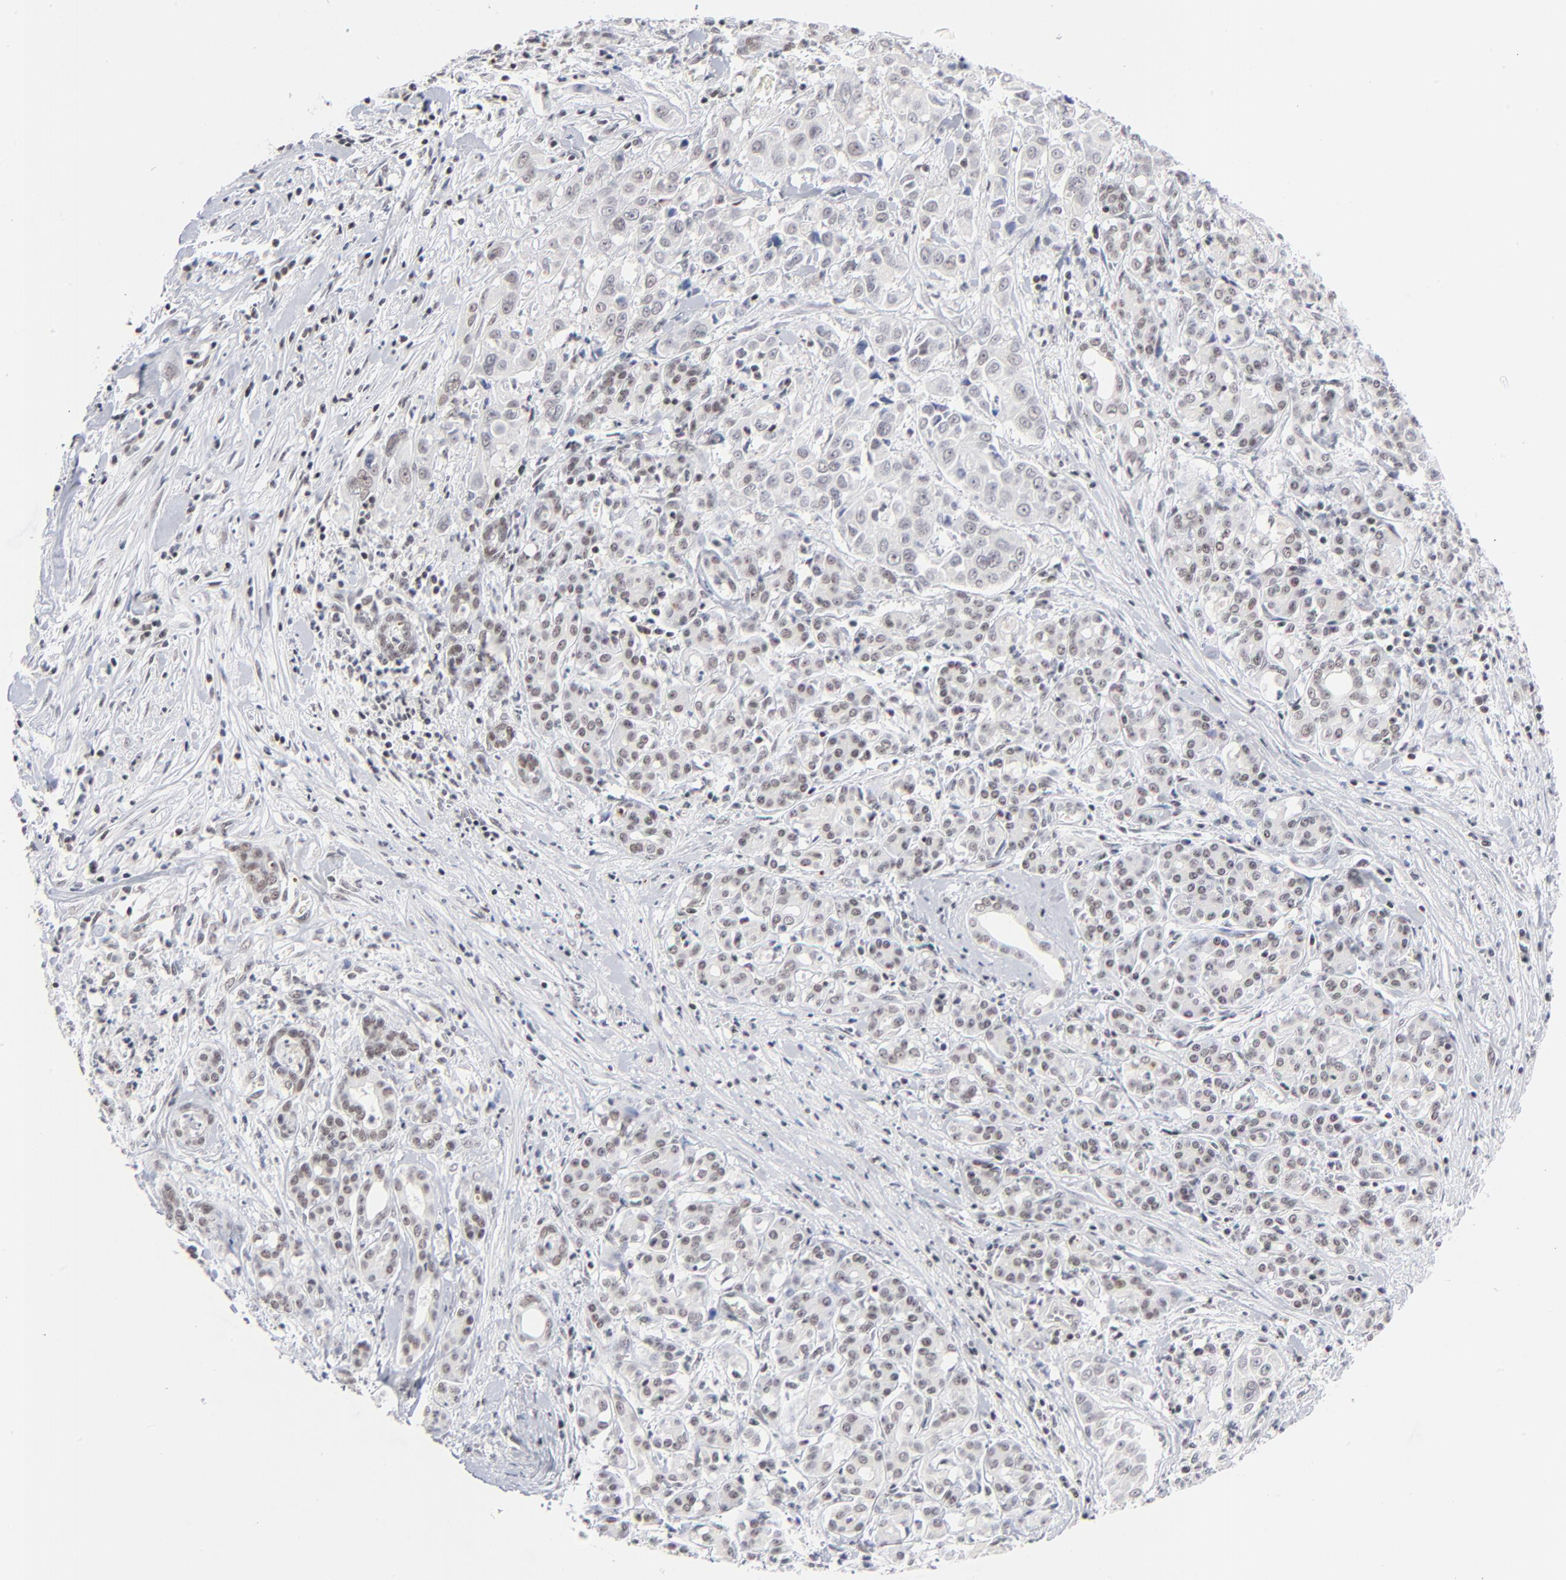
{"staining": {"intensity": "negative", "quantity": "none", "location": "none"}, "tissue": "pancreatic cancer", "cell_type": "Tumor cells", "image_type": "cancer", "snomed": [{"axis": "morphology", "description": "Adenocarcinoma, NOS"}, {"axis": "topography", "description": "Pancreas"}], "caption": "Immunohistochemistry of human pancreatic adenocarcinoma displays no staining in tumor cells.", "gene": "ZNF143", "patient": {"sex": "female", "age": 52}}